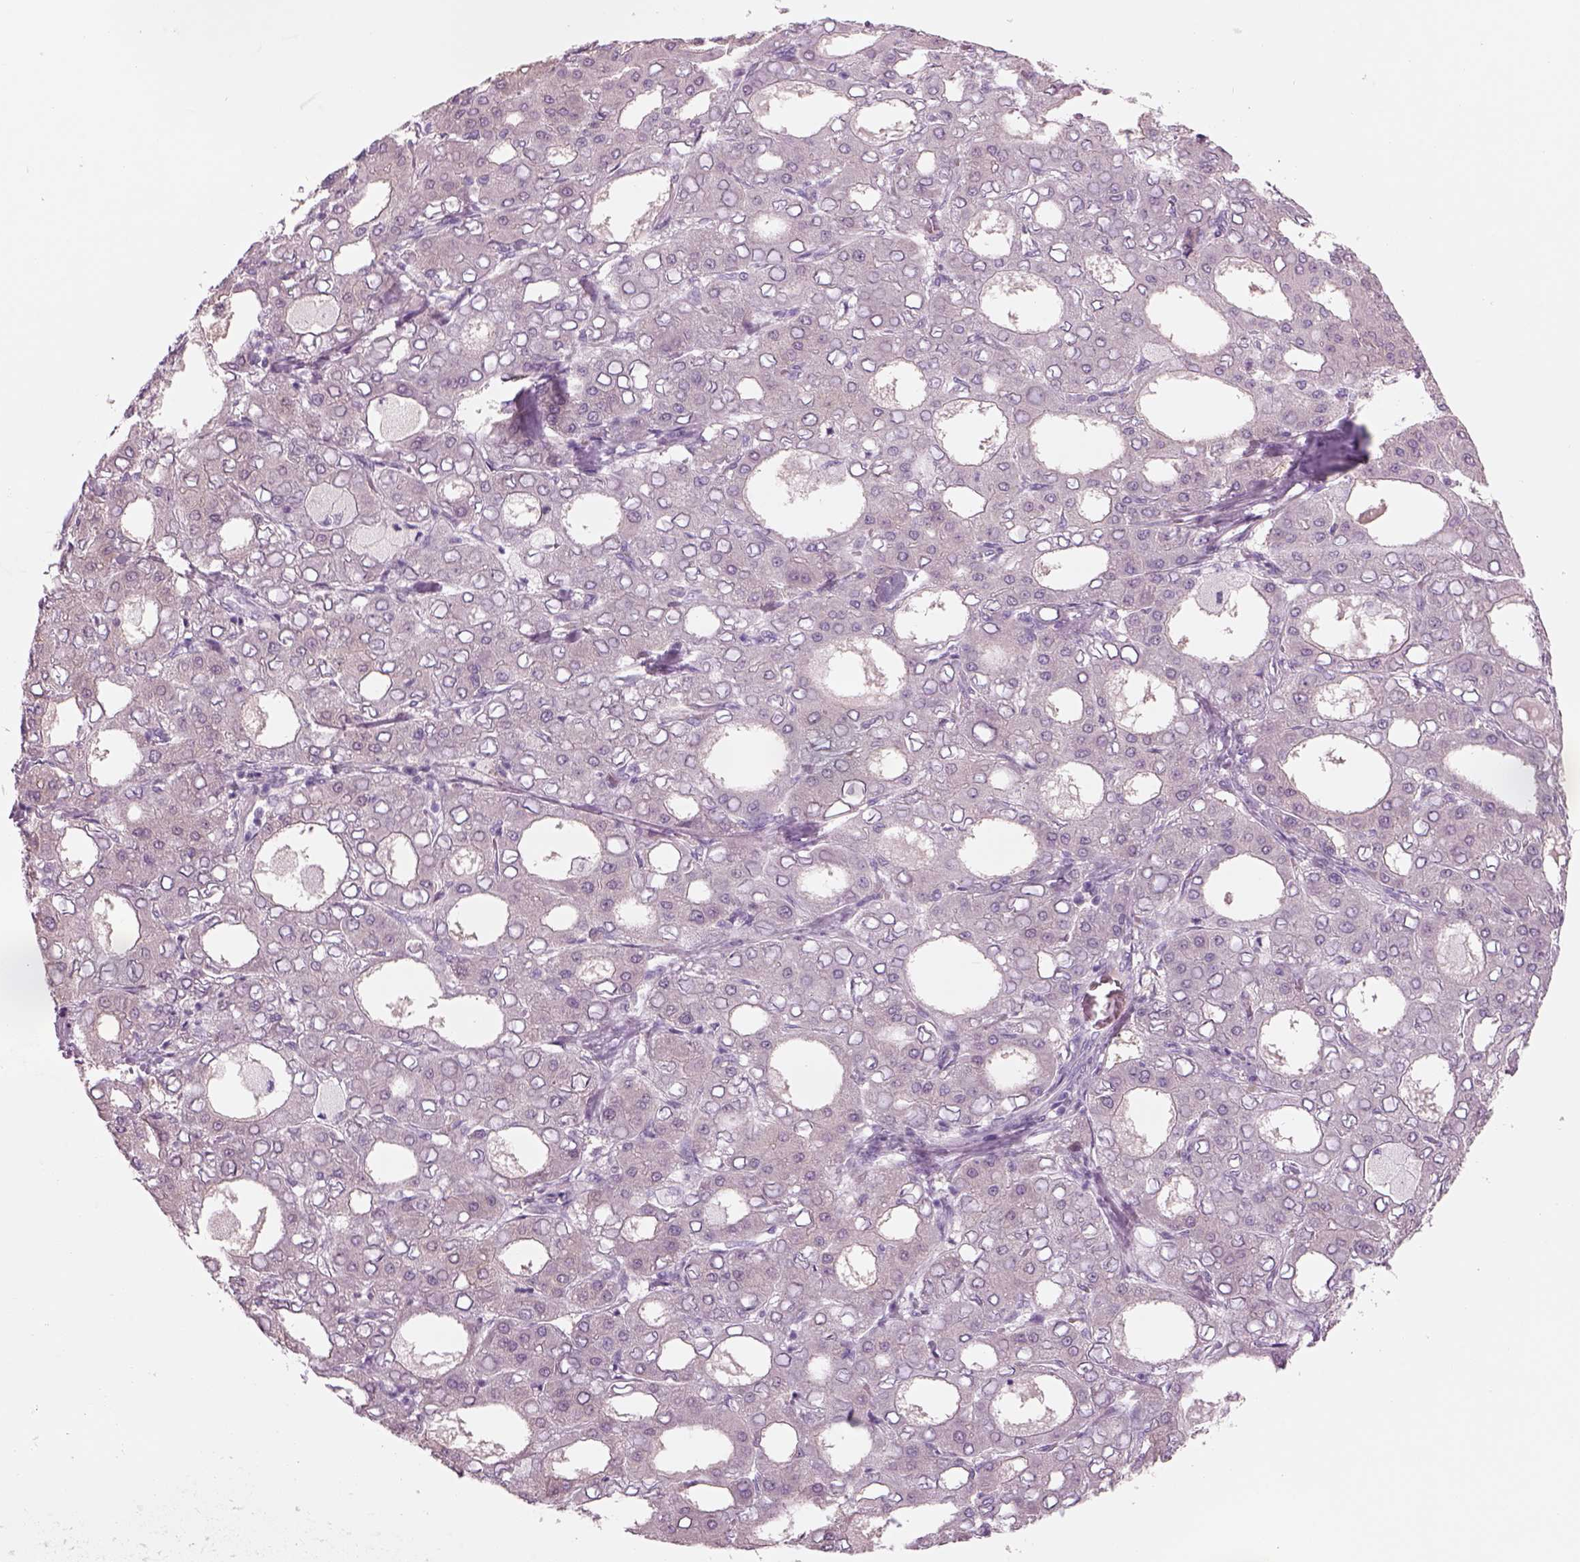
{"staining": {"intensity": "negative", "quantity": "none", "location": "none"}, "tissue": "liver cancer", "cell_type": "Tumor cells", "image_type": "cancer", "snomed": [{"axis": "morphology", "description": "Carcinoma, Hepatocellular, NOS"}, {"axis": "topography", "description": "Liver"}], "caption": "There is no significant staining in tumor cells of liver cancer. Brightfield microscopy of immunohistochemistry (IHC) stained with DAB (brown) and hematoxylin (blue), captured at high magnification.", "gene": "GAS2L2", "patient": {"sex": "male", "age": 65}}